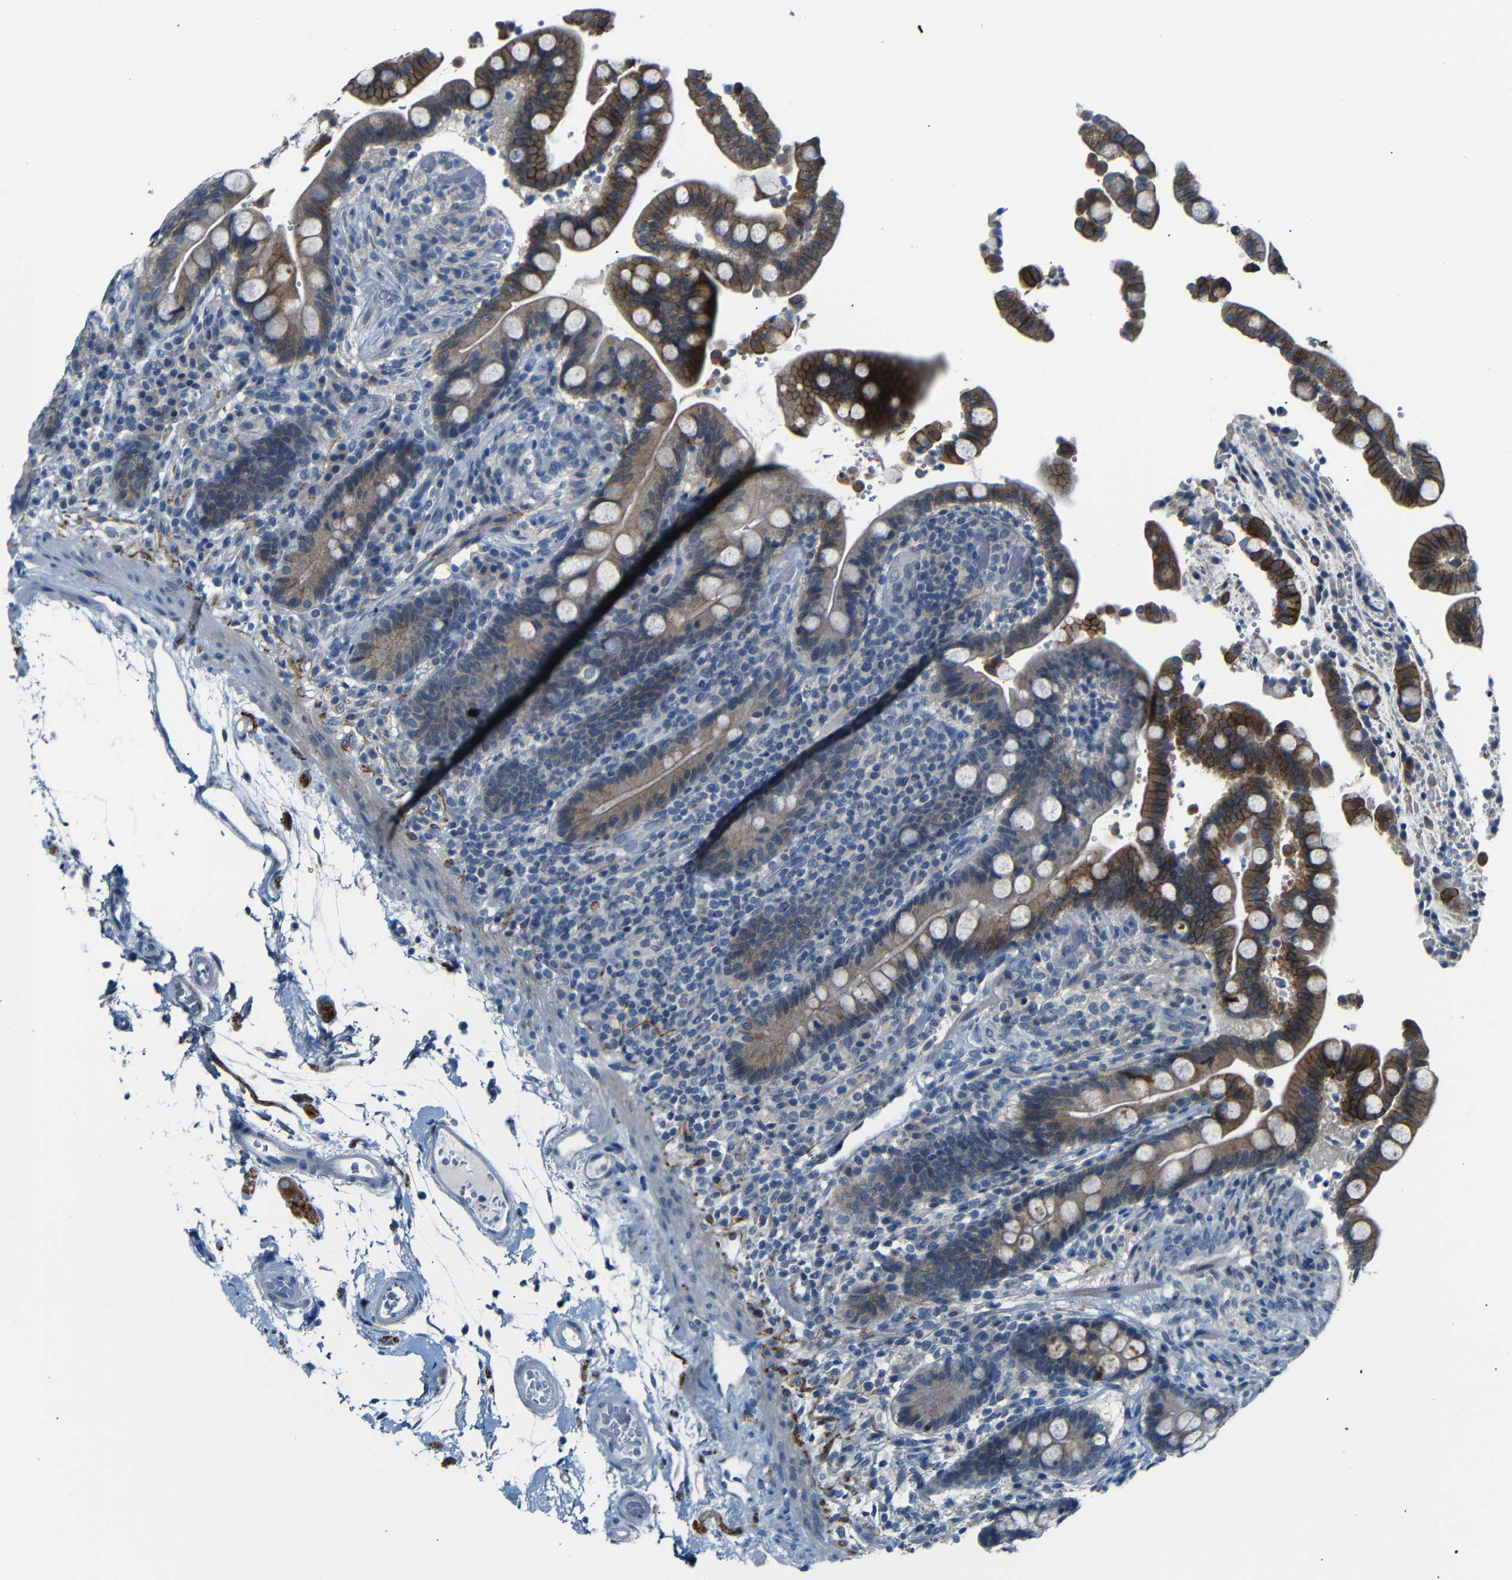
{"staining": {"intensity": "negative", "quantity": "none", "location": "none"}, "tissue": "colon", "cell_type": "Endothelial cells", "image_type": "normal", "snomed": [{"axis": "morphology", "description": "Normal tissue, NOS"}, {"axis": "topography", "description": "Colon"}], "caption": "IHC of unremarkable human colon exhibits no expression in endothelial cells. (Immunohistochemistry (ihc), brightfield microscopy, high magnification).", "gene": "ANK3", "patient": {"sex": "male", "age": 73}}